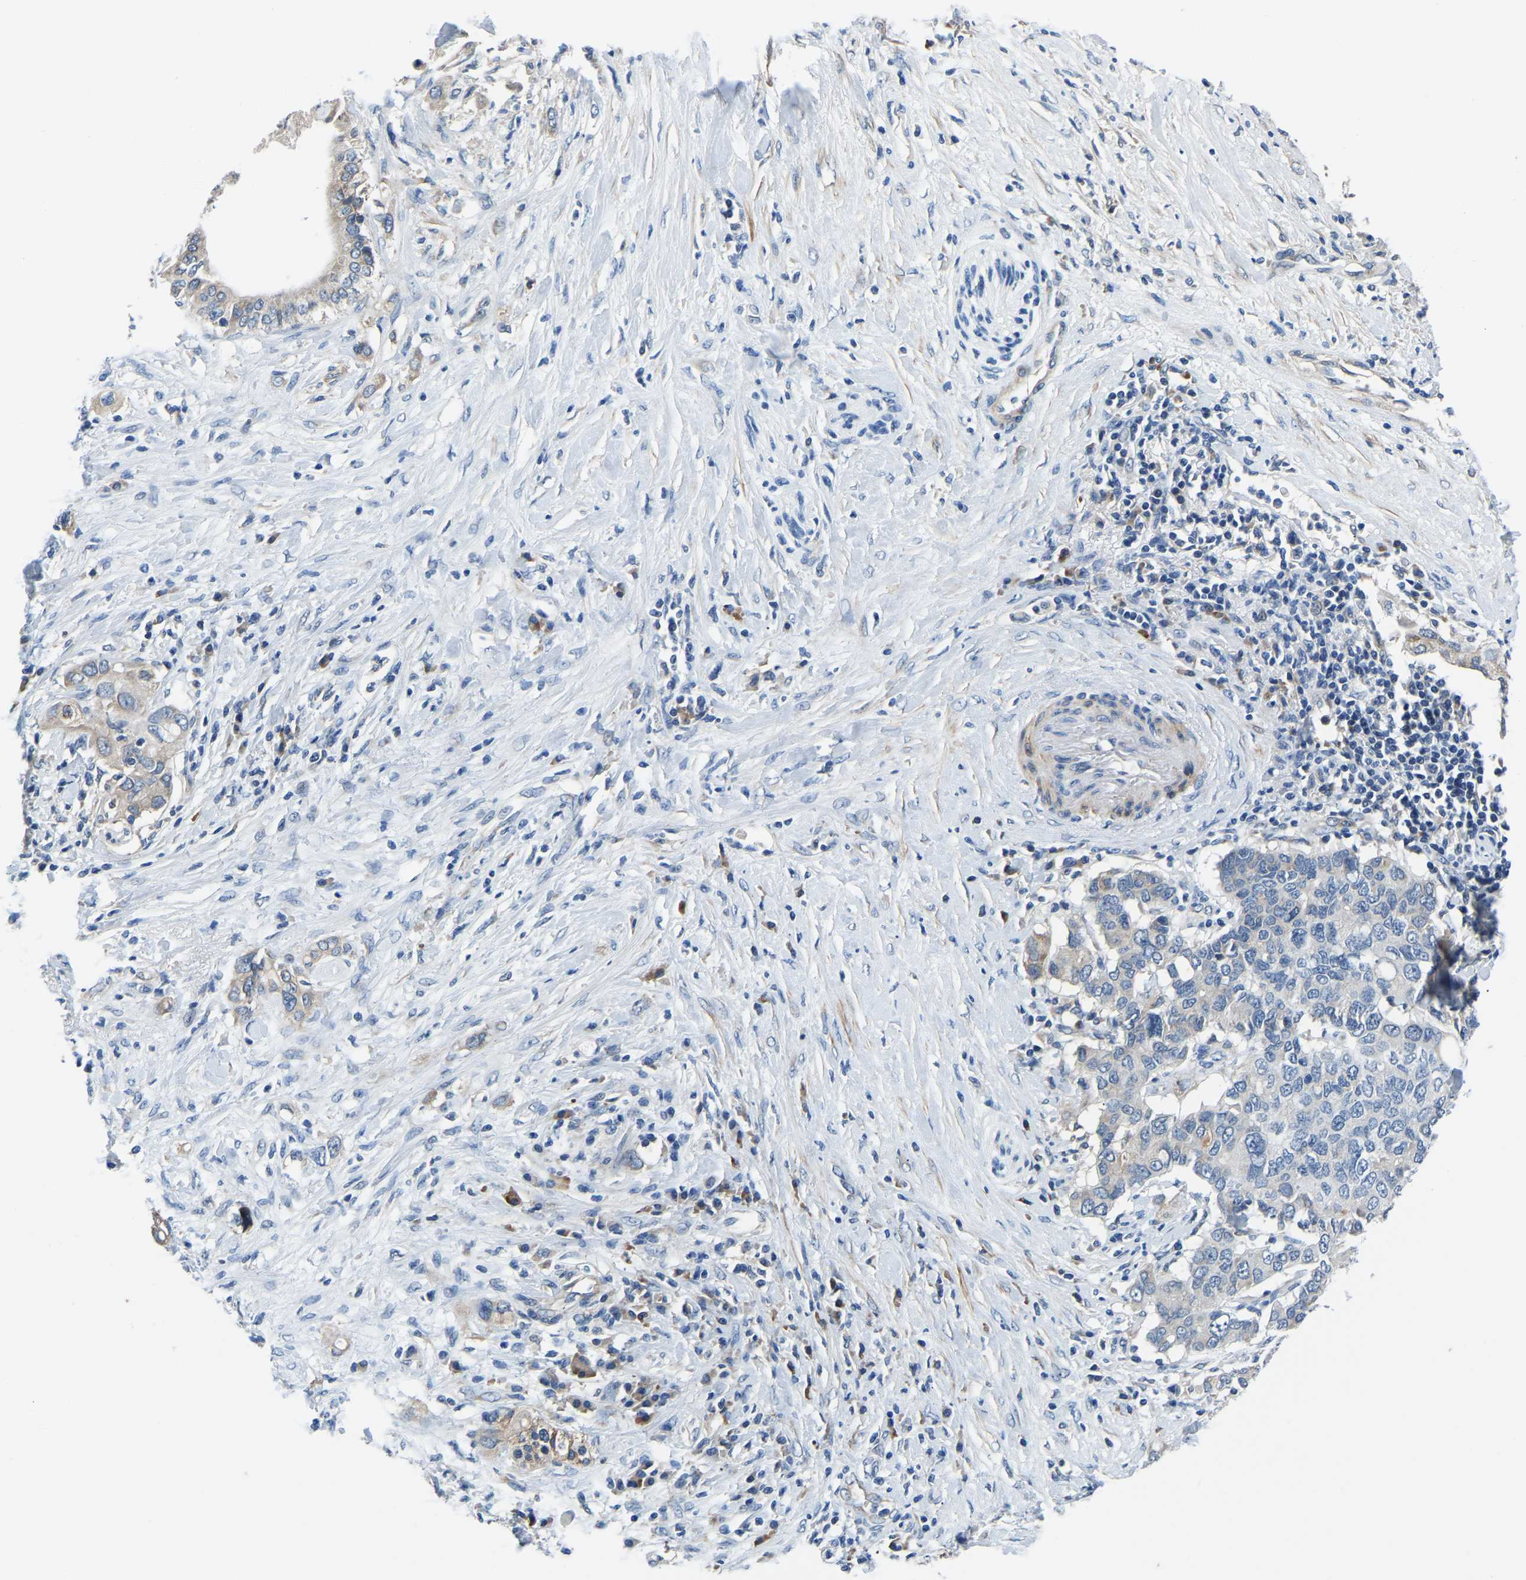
{"staining": {"intensity": "weak", "quantity": "<25%", "location": "cytoplasmic/membranous"}, "tissue": "pancreatic cancer", "cell_type": "Tumor cells", "image_type": "cancer", "snomed": [{"axis": "morphology", "description": "Adenocarcinoma, NOS"}, {"axis": "topography", "description": "Pancreas"}], "caption": "Pancreatic cancer was stained to show a protein in brown. There is no significant expression in tumor cells.", "gene": "LIAS", "patient": {"sex": "female", "age": 56}}